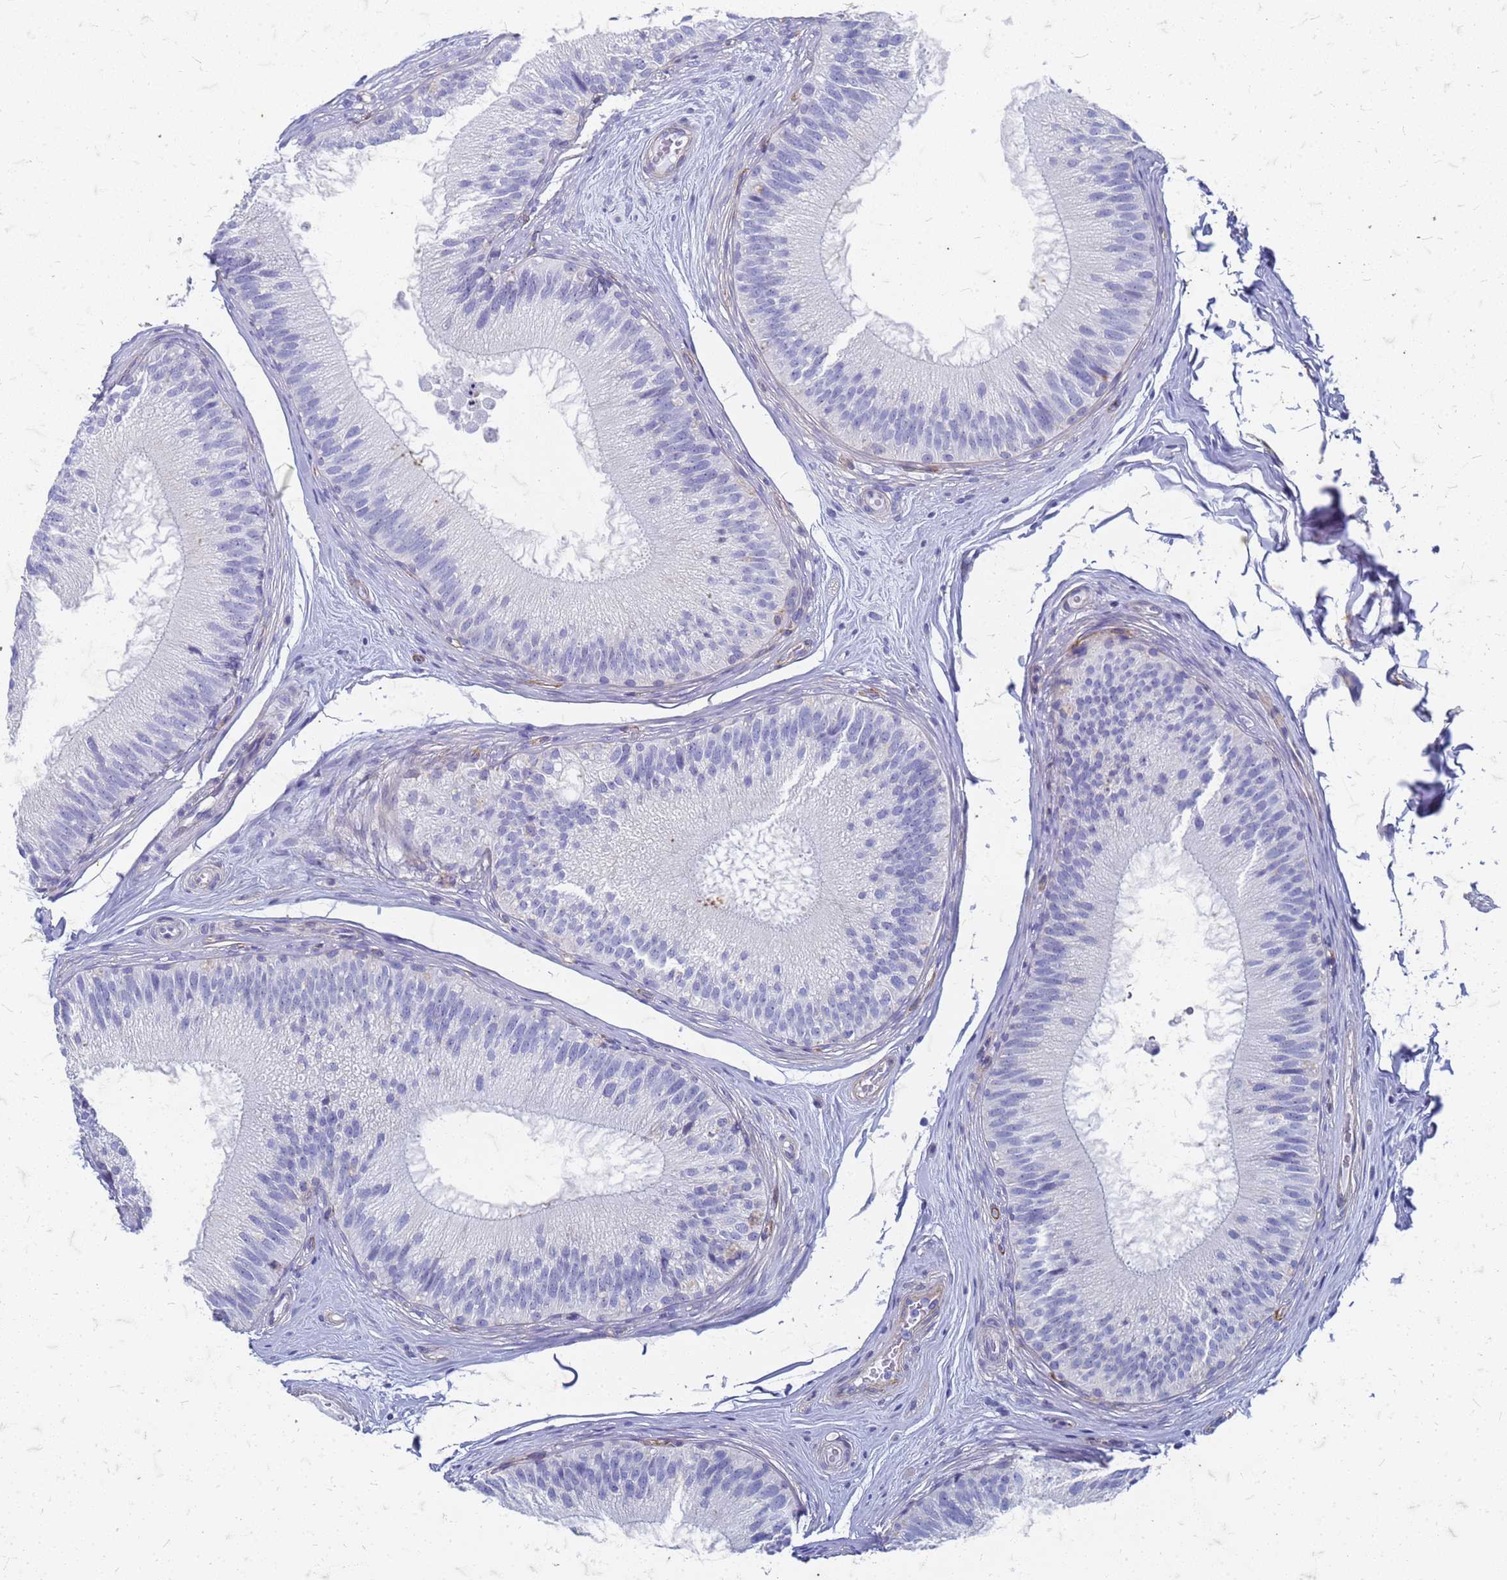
{"staining": {"intensity": "negative", "quantity": "none", "location": "none"}, "tissue": "epididymis", "cell_type": "Glandular cells", "image_type": "normal", "snomed": [{"axis": "morphology", "description": "Normal tissue, NOS"}, {"axis": "topography", "description": "Epididymis"}], "caption": "Photomicrograph shows no significant protein expression in glandular cells of normal epididymis.", "gene": "TRIM64B", "patient": {"sex": "male", "age": 45}}